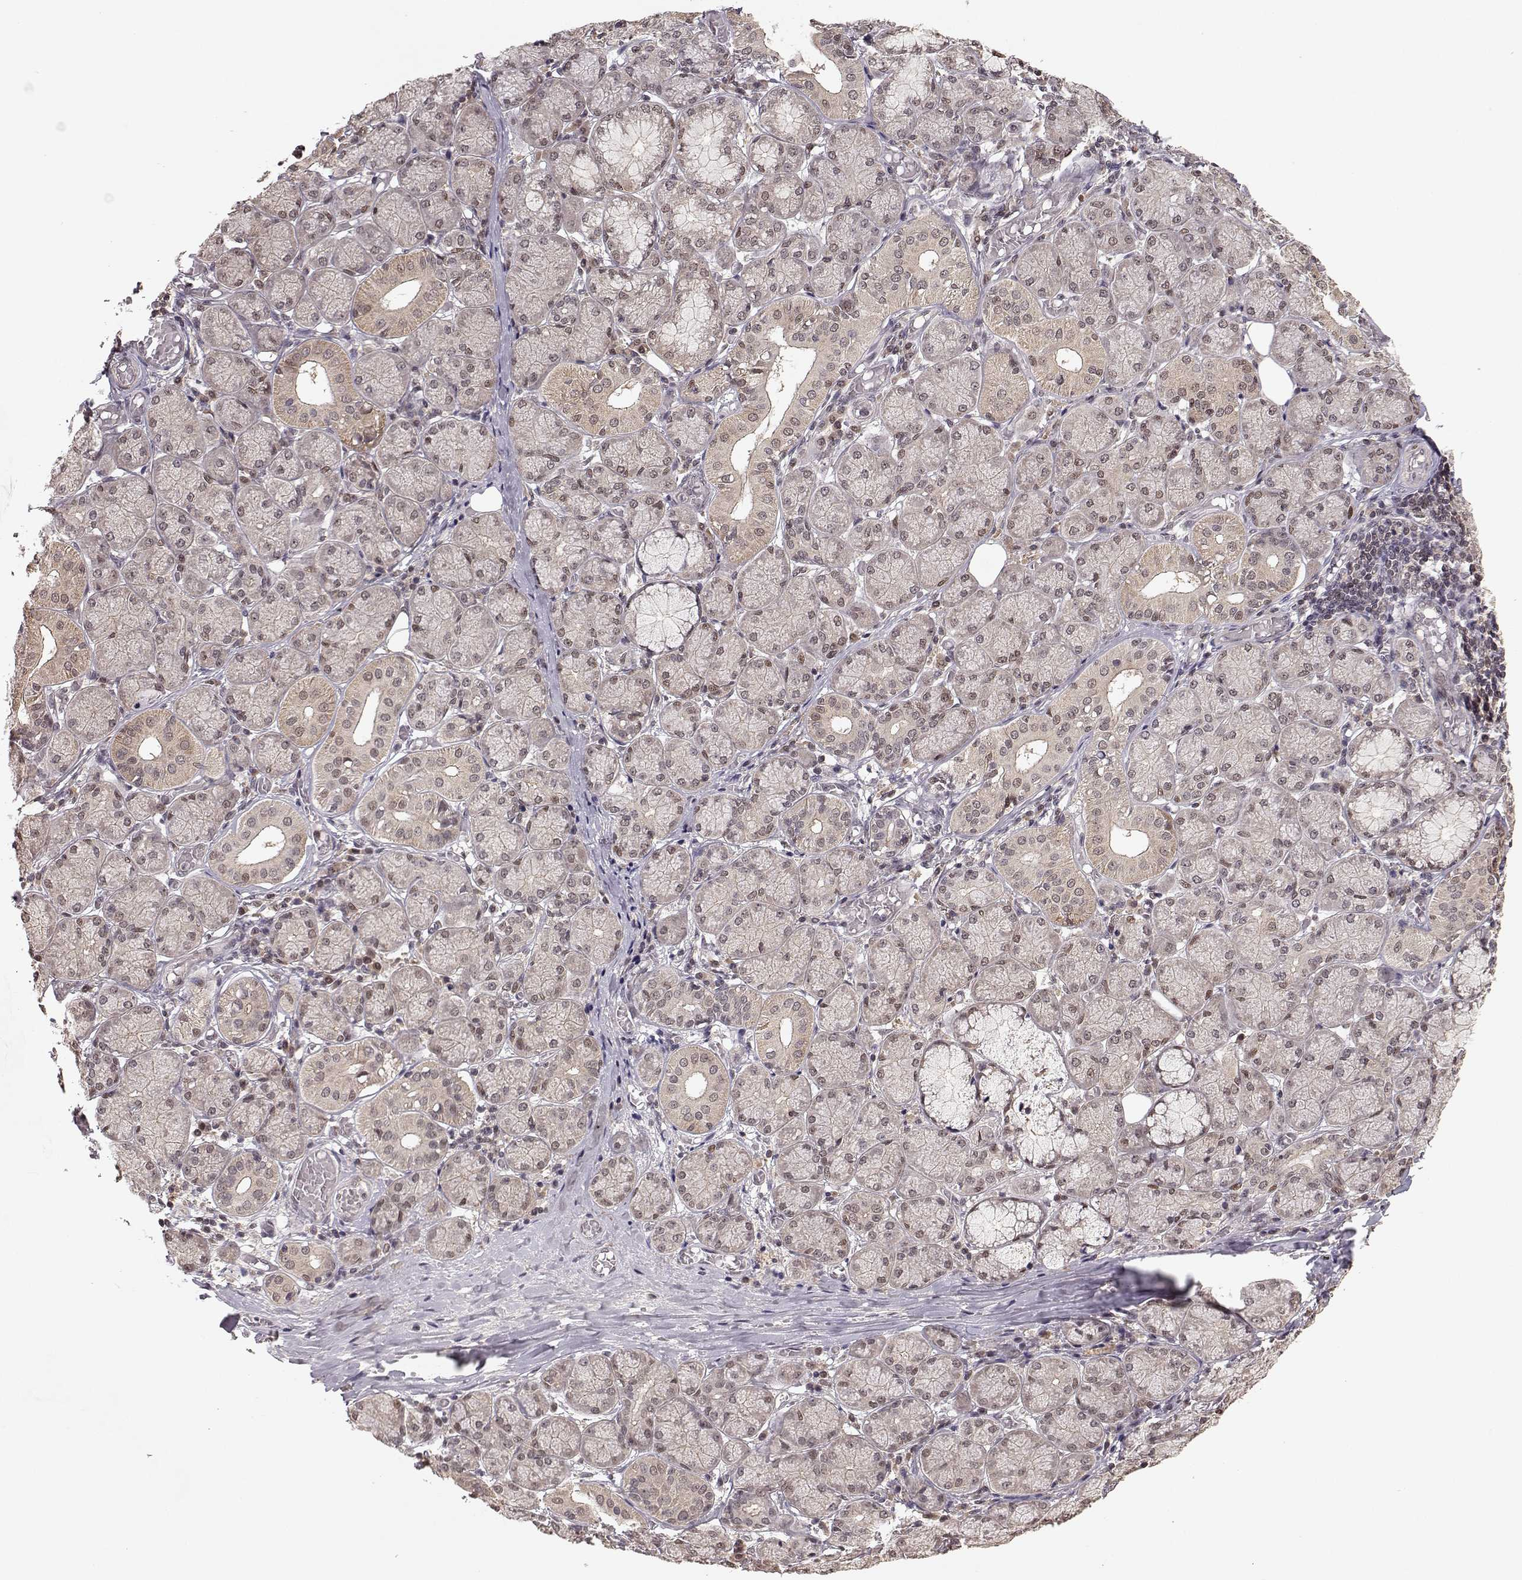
{"staining": {"intensity": "weak", "quantity": ">75%", "location": "cytoplasmic/membranous"}, "tissue": "salivary gland", "cell_type": "Glandular cells", "image_type": "normal", "snomed": [{"axis": "morphology", "description": "Normal tissue, NOS"}, {"axis": "topography", "description": "Salivary gland"}, {"axis": "topography", "description": "Peripheral nerve tissue"}], "caption": "Glandular cells demonstrate weak cytoplasmic/membranous staining in about >75% of cells in unremarkable salivary gland.", "gene": "PLEKHG3", "patient": {"sex": "female", "age": 24}}